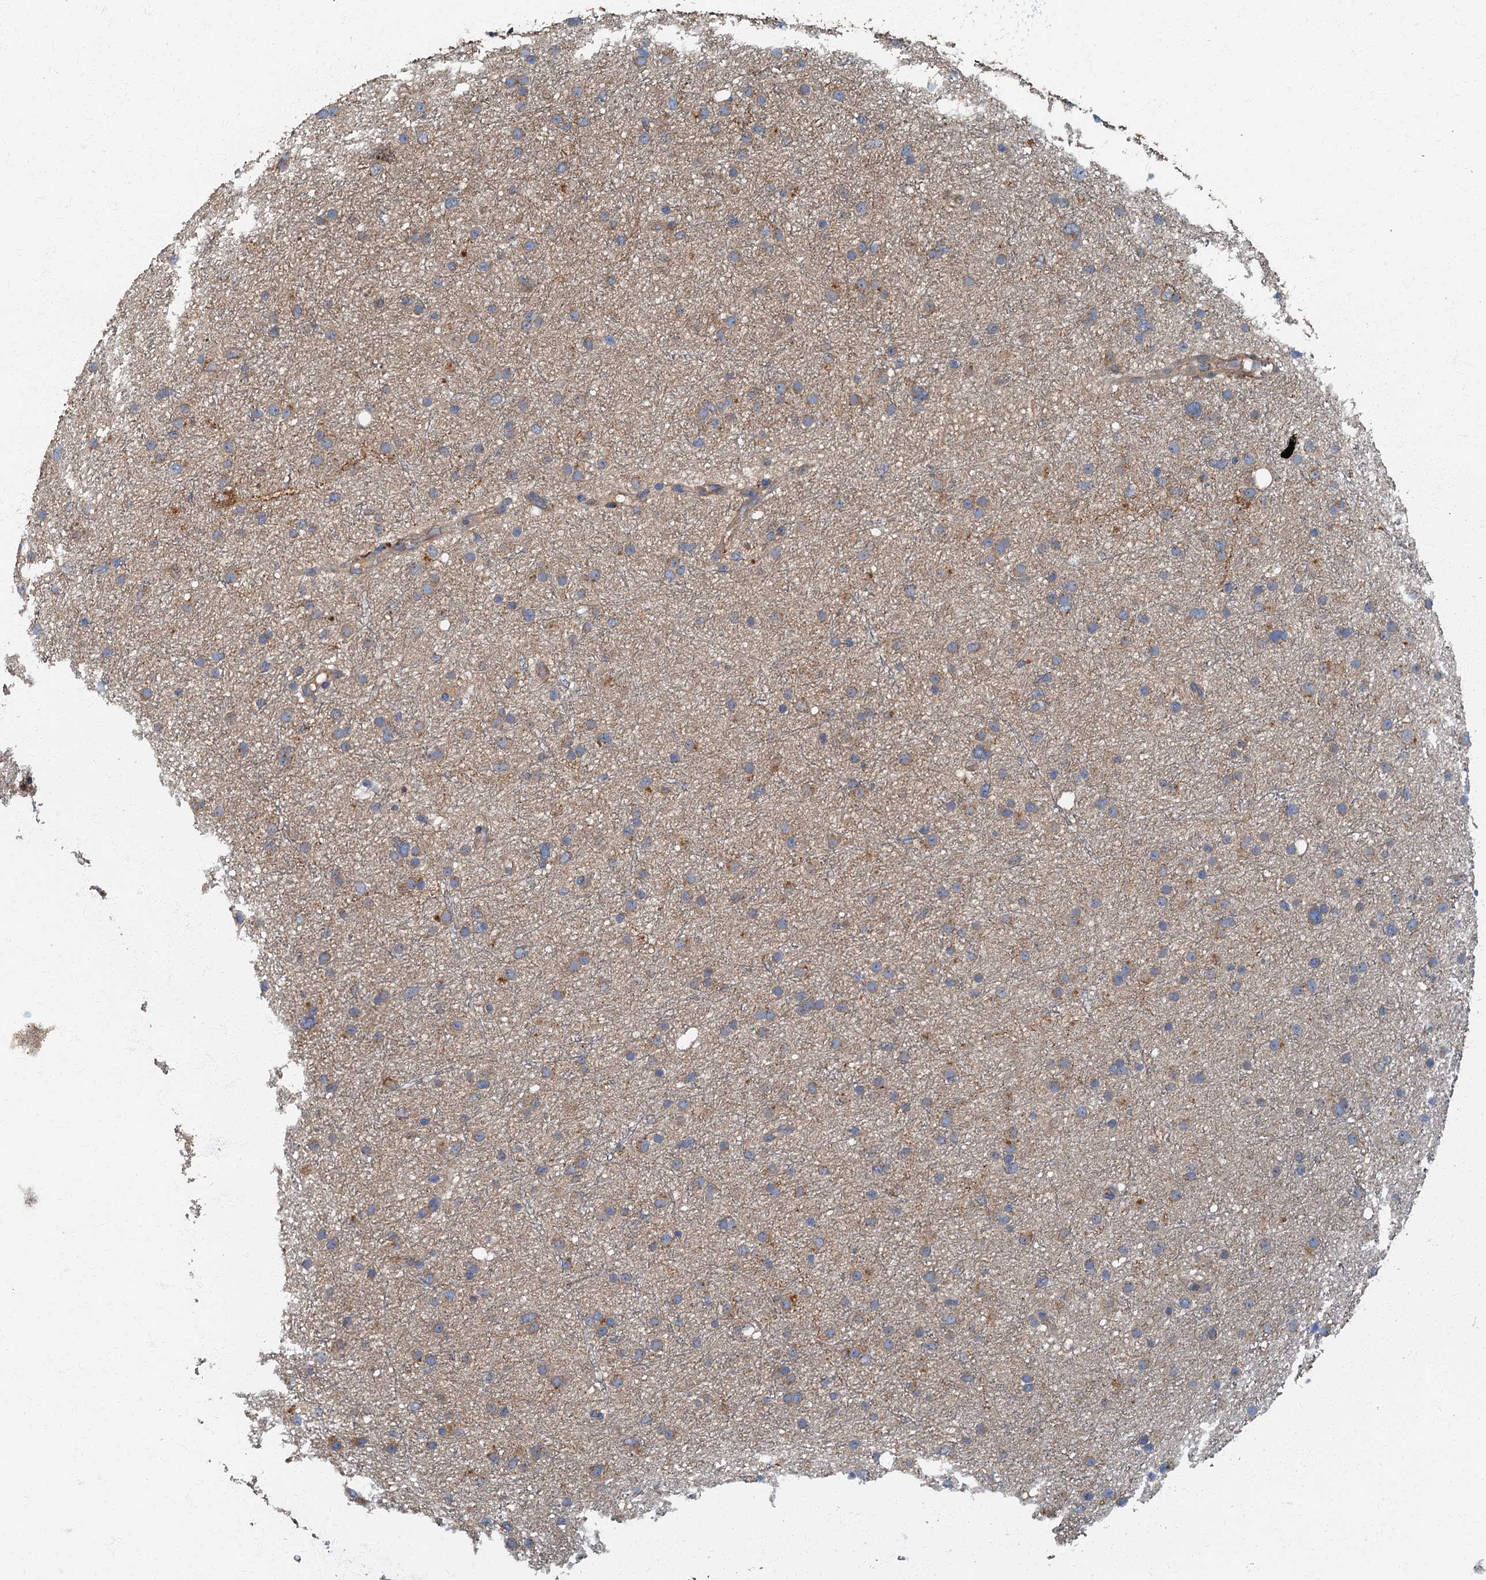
{"staining": {"intensity": "weak", "quantity": "25%-75%", "location": "cytoplasmic/membranous"}, "tissue": "glioma", "cell_type": "Tumor cells", "image_type": "cancer", "snomed": [{"axis": "morphology", "description": "Glioma, malignant, Low grade"}, {"axis": "topography", "description": "Cerebral cortex"}], "caption": "Protein expression analysis of malignant low-grade glioma displays weak cytoplasmic/membranous positivity in approximately 25%-75% of tumor cells.", "gene": "ARL11", "patient": {"sex": "female", "age": 39}}